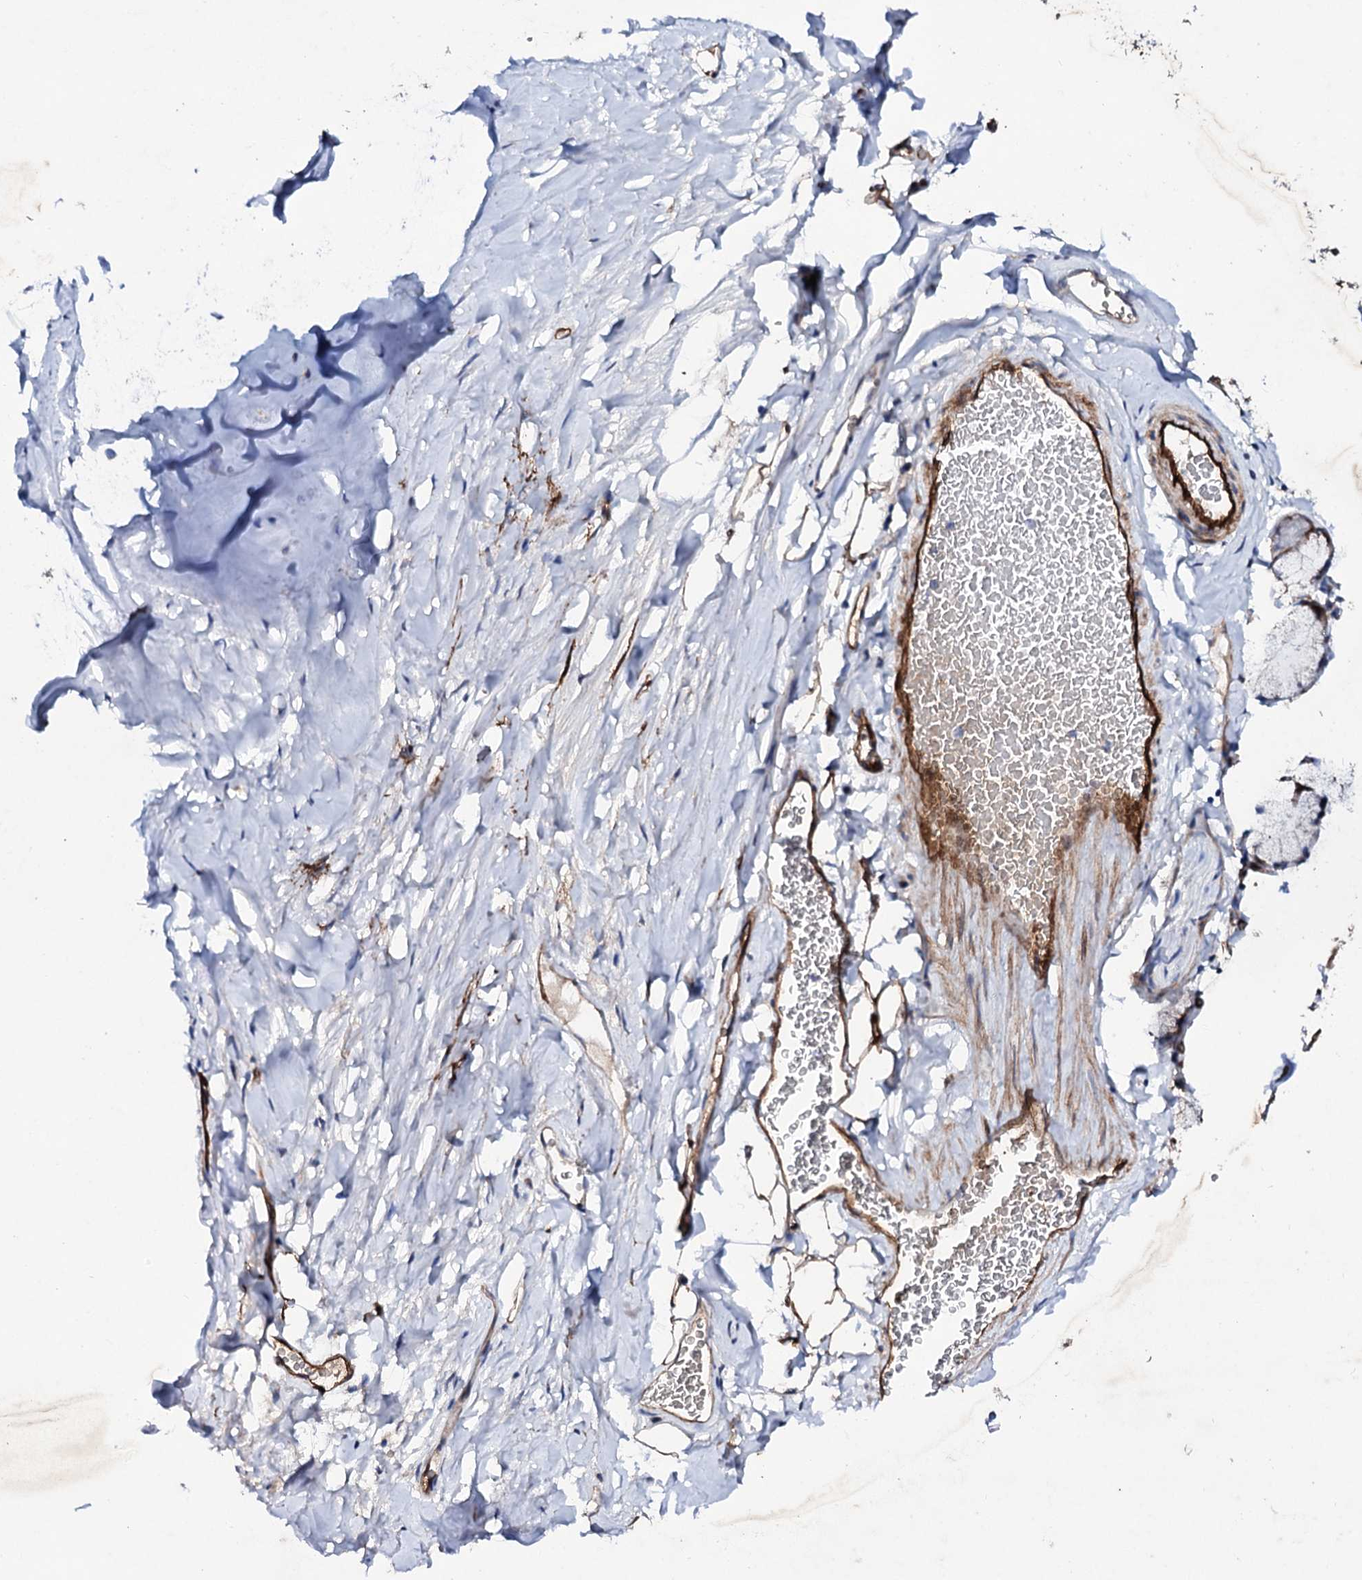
{"staining": {"intensity": "moderate", "quantity": ">75%", "location": "cytoplasmic/membranous"}, "tissue": "adipose tissue", "cell_type": "Adipocytes", "image_type": "normal", "snomed": [{"axis": "morphology", "description": "Normal tissue, NOS"}, {"axis": "topography", "description": "Lymph node"}, {"axis": "topography", "description": "Bronchus"}], "caption": "This photomicrograph displays normal adipose tissue stained with immunohistochemistry to label a protein in brown. The cytoplasmic/membranous of adipocytes show moderate positivity for the protein. Nuclei are counter-stained blue.", "gene": "DBX1", "patient": {"sex": "male", "age": 63}}